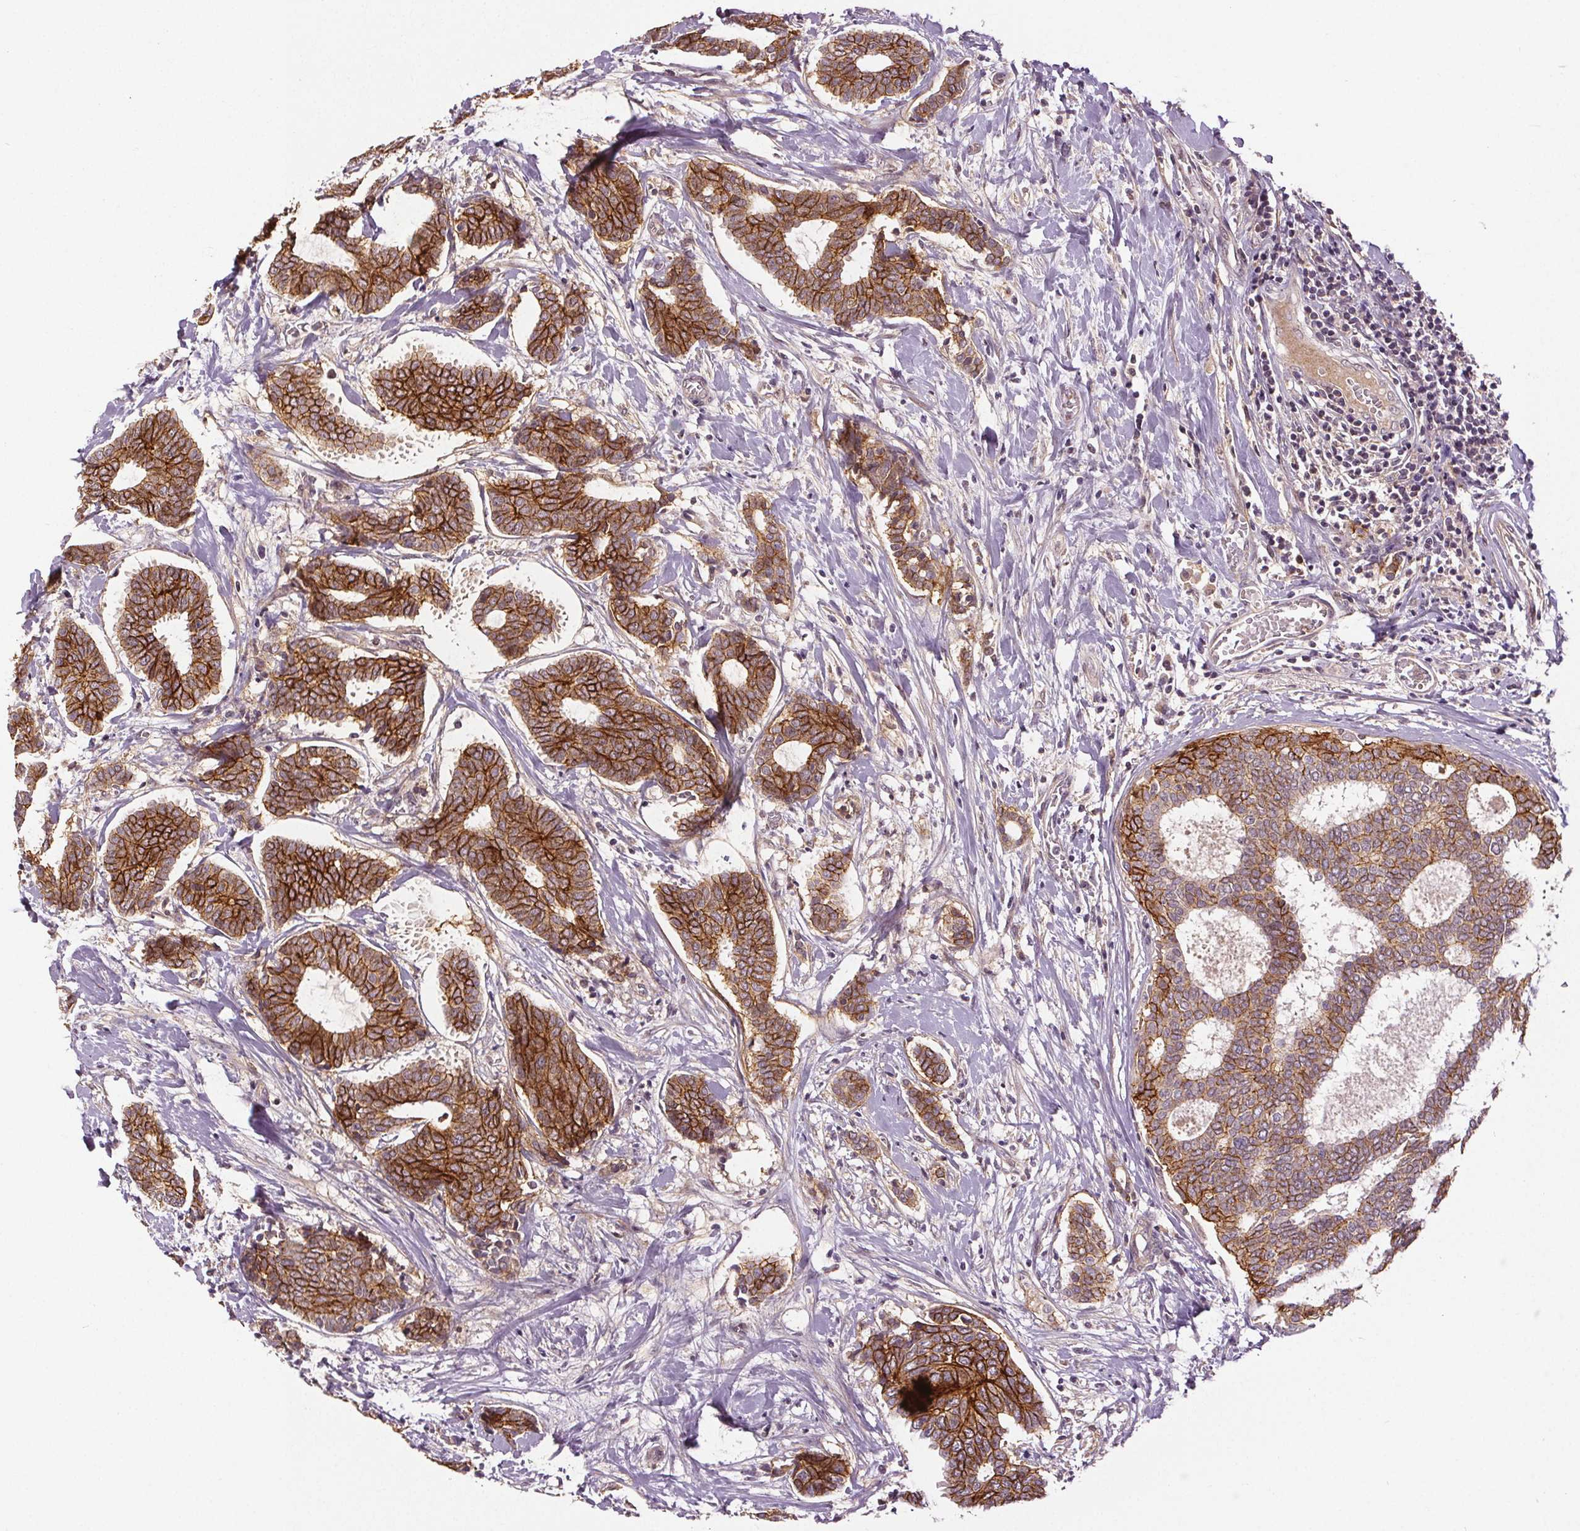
{"staining": {"intensity": "strong", "quantity": "25%-75%", "location": "cytoplasmic/membranous"}, "tissue": "breast cancer", "cell_type": "Tumor cells", "image_type": "cancer", "snomed": [{"axis": "morphology", "description": "Intraductal carcinoma, in situ"}, {"axis": "morphology", "description": "Duct carcinoma"}, {"axis": "morphology", "description": "Lobular carcinoma, in situ"}, {"axis": "topography", "description": "Breast"}], "caption": "A histopathology image showing strong cytoplasmic/membranous positivity in approximately 25%-75% of tumor cells in breast lobular carcinoma in situ, as visualized by brown immunohistochemical staining.", "gene": "EPHB3", "patient": {"sex": "female", "age": 44}}